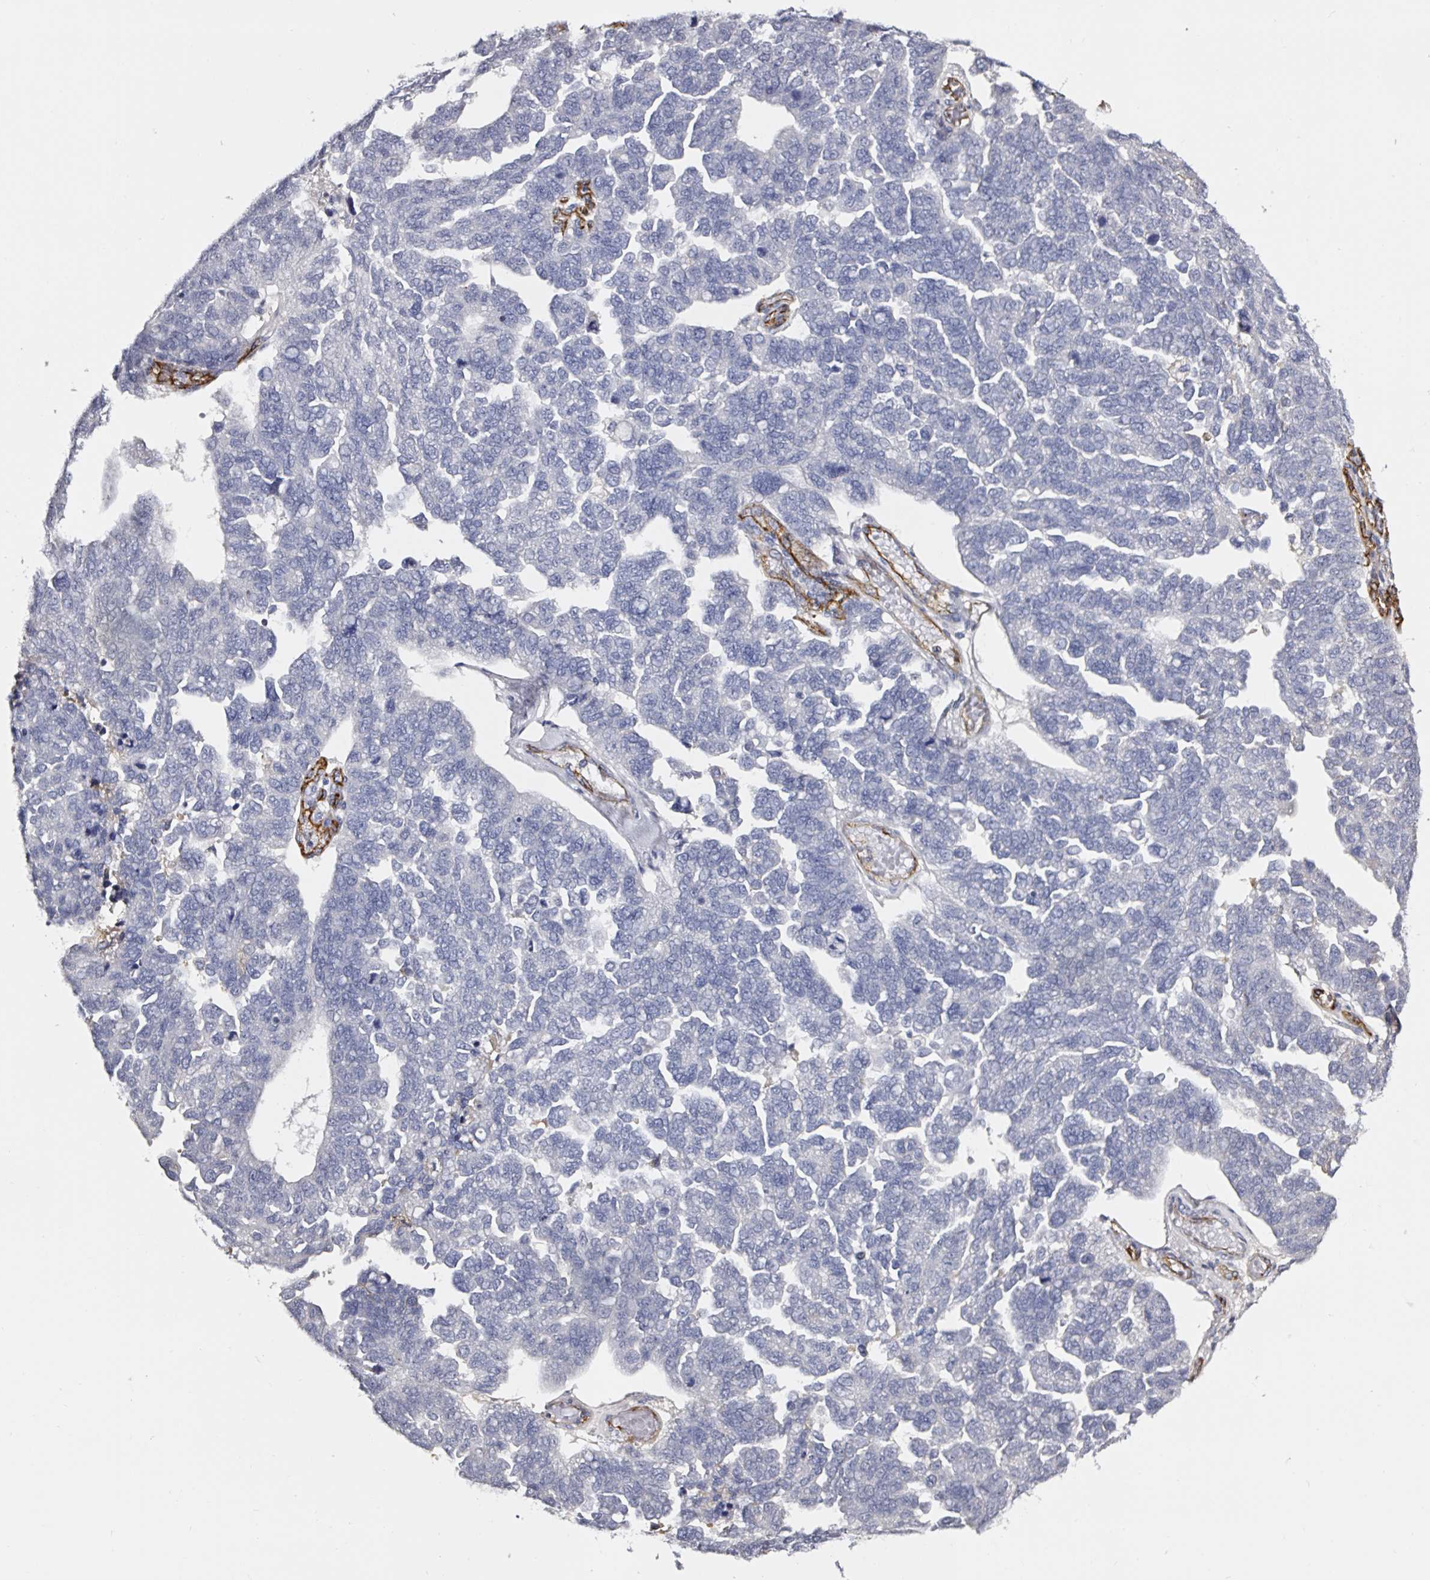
{"staining": {"intensity": "negative", "quantity": "none", "location": "none"}, "tissue": "ovarian cancer", "cell_type": "Tumor cells", "image_type": "cancer", "snomed": [{"axis": "morphology", "description": "Cystadenocarcinoma, serous, NOS"}, {"axis": "topography", "description": "Ovary"}], "caption": "Immunohistochemistry (IHC) micrograph of human ovarian cancer (serous cystadenocarcinoma) stained for a protein (brown), which shows no staining in tumor cells.", "gene": "ACSBG2", "patient": {"sex": "female", "age": 64}}